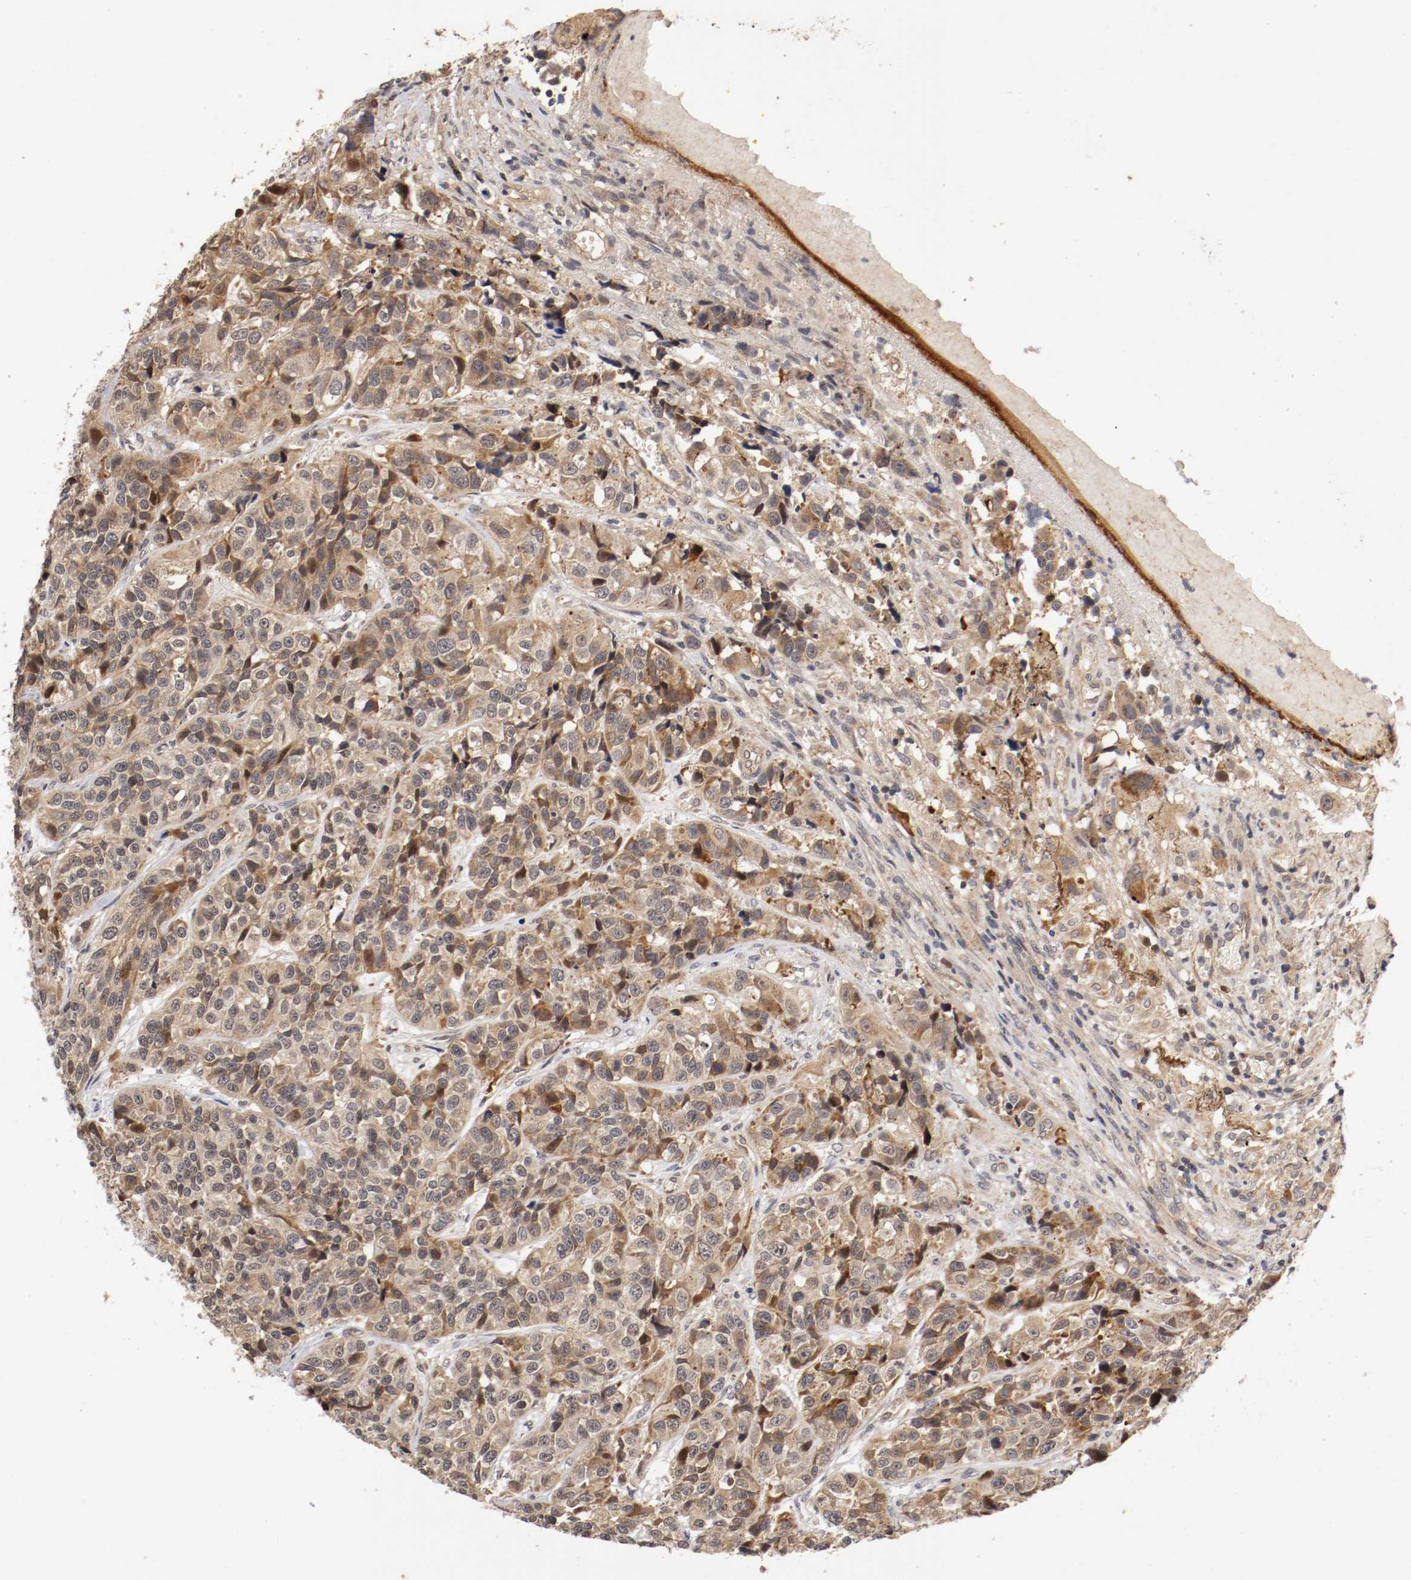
{"staining": {"intensity": "moderate", "quantity": ">75%", "location": "cytoplasmic/membranous,nuclear"}, "tissue": "urothelial cancer", "cell_type": "Tumor cells", "image_type": "cancer", "snomed": [{"axis": "morphology", "description": "Urothelial carcinoma, High grade"}, {"axis": "topography", "description": "Urinary bladder"}], "caption": "About >75% of tumor cells in human urothelial cancer show moderate cytoplasmic/membranous and nuclear protein positivity as visualized by brown immunohistochemical staining.", "gene": "TNFRSF1B", "patient": {"sex": "female", "age": 81}}